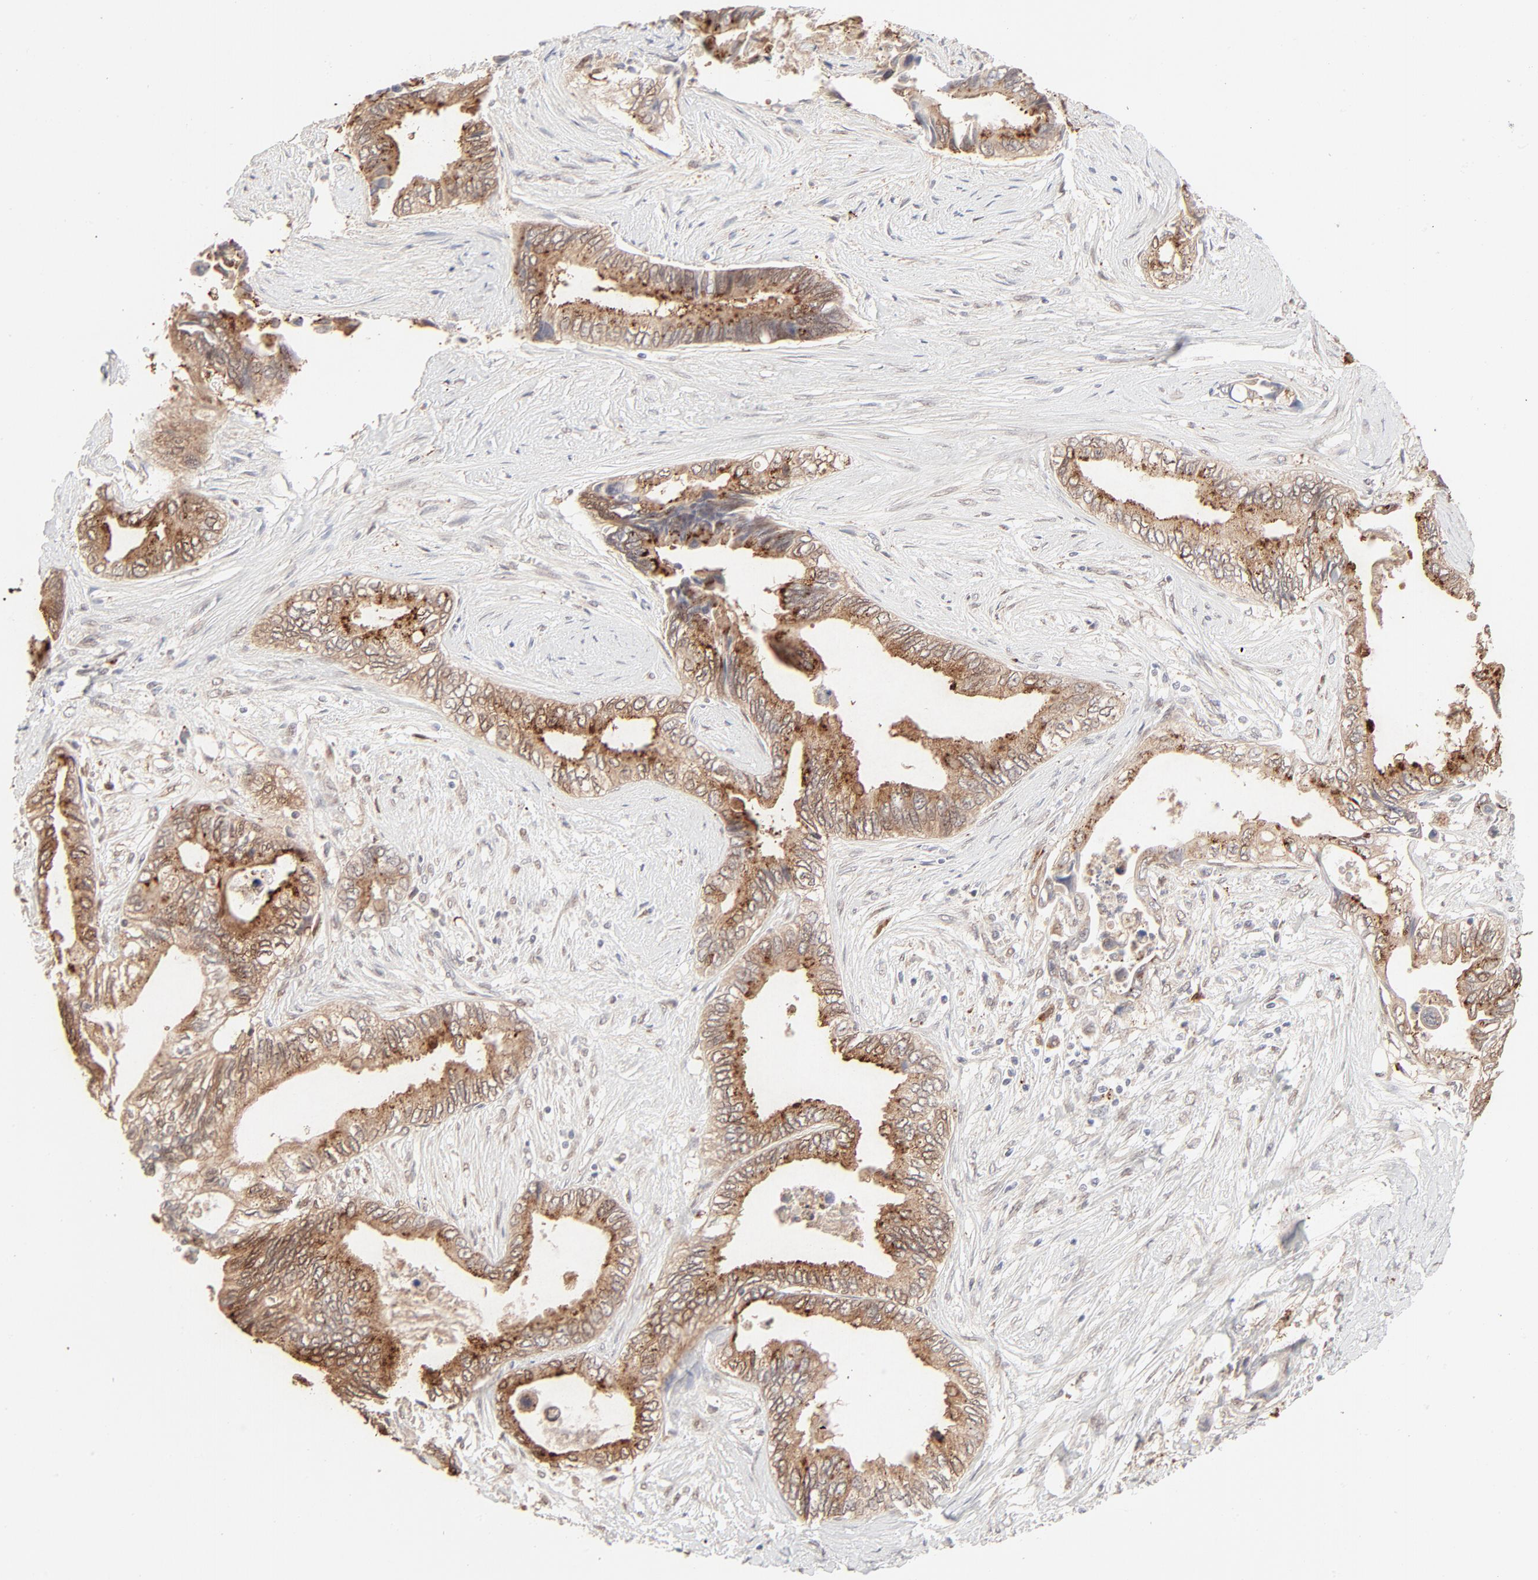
{"staining": {"intensity": "moderate", "quantity": ">75%", "location": "cytoplasmic/membranous"}, "tissue": "pancreatic cancer", "cell_type": "Tumor cells", "image_type": "cancer", "snomed": [{"axis": "morphology", "description": "Adenocarcinoma, NOS"}, {"axis": "topography", "description": "Pancreas"}], "caption": "Moderate cytoplasmic/membranous protein staining is seen in approximately >75% of tumor cells in adenocarcinoma (pancreatic).", "gene": "LGALS2", "patient": {"sex": "female", "age": 66}}